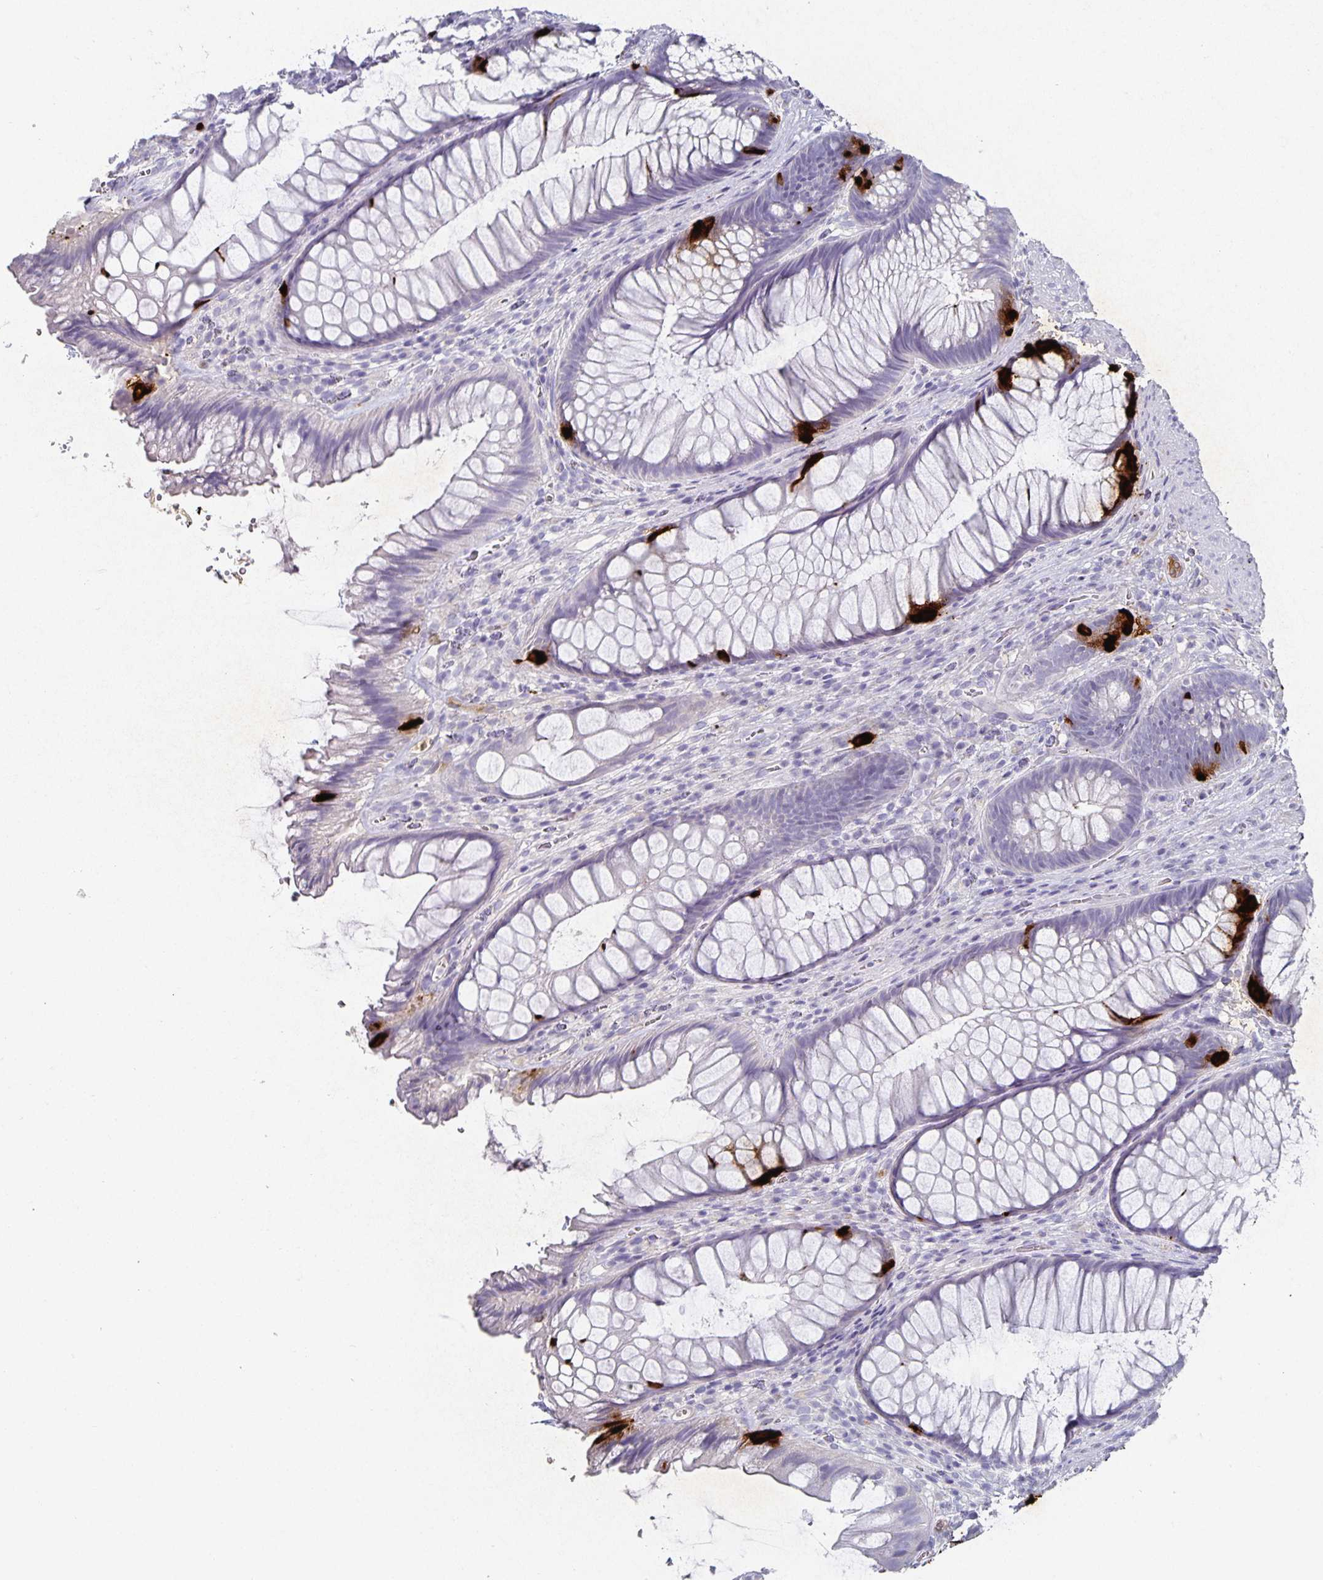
{"staining": {"intensity": "strong", "quantity": "<25%", "location": "cytoplasmic/membranous"}, "tissue": "rectum", "cell_type": "Glandular cells", "image_type": "normal", "snomed": [{"axis": "morphology", "description": "Normal tissue, NOS"}, {"axis": "topography", "description": "Rectum"}], "caption": "A brown stain shows strong cytoplasmic/membranous staining of a protein in glandular cells of benign rectum. (DAB (3,3'-diaminobenzidine) = brown stain, brightfield microscopy at high magnification).", "gene": "CHGA", "patient": {"sex": "male", "age": 53}}